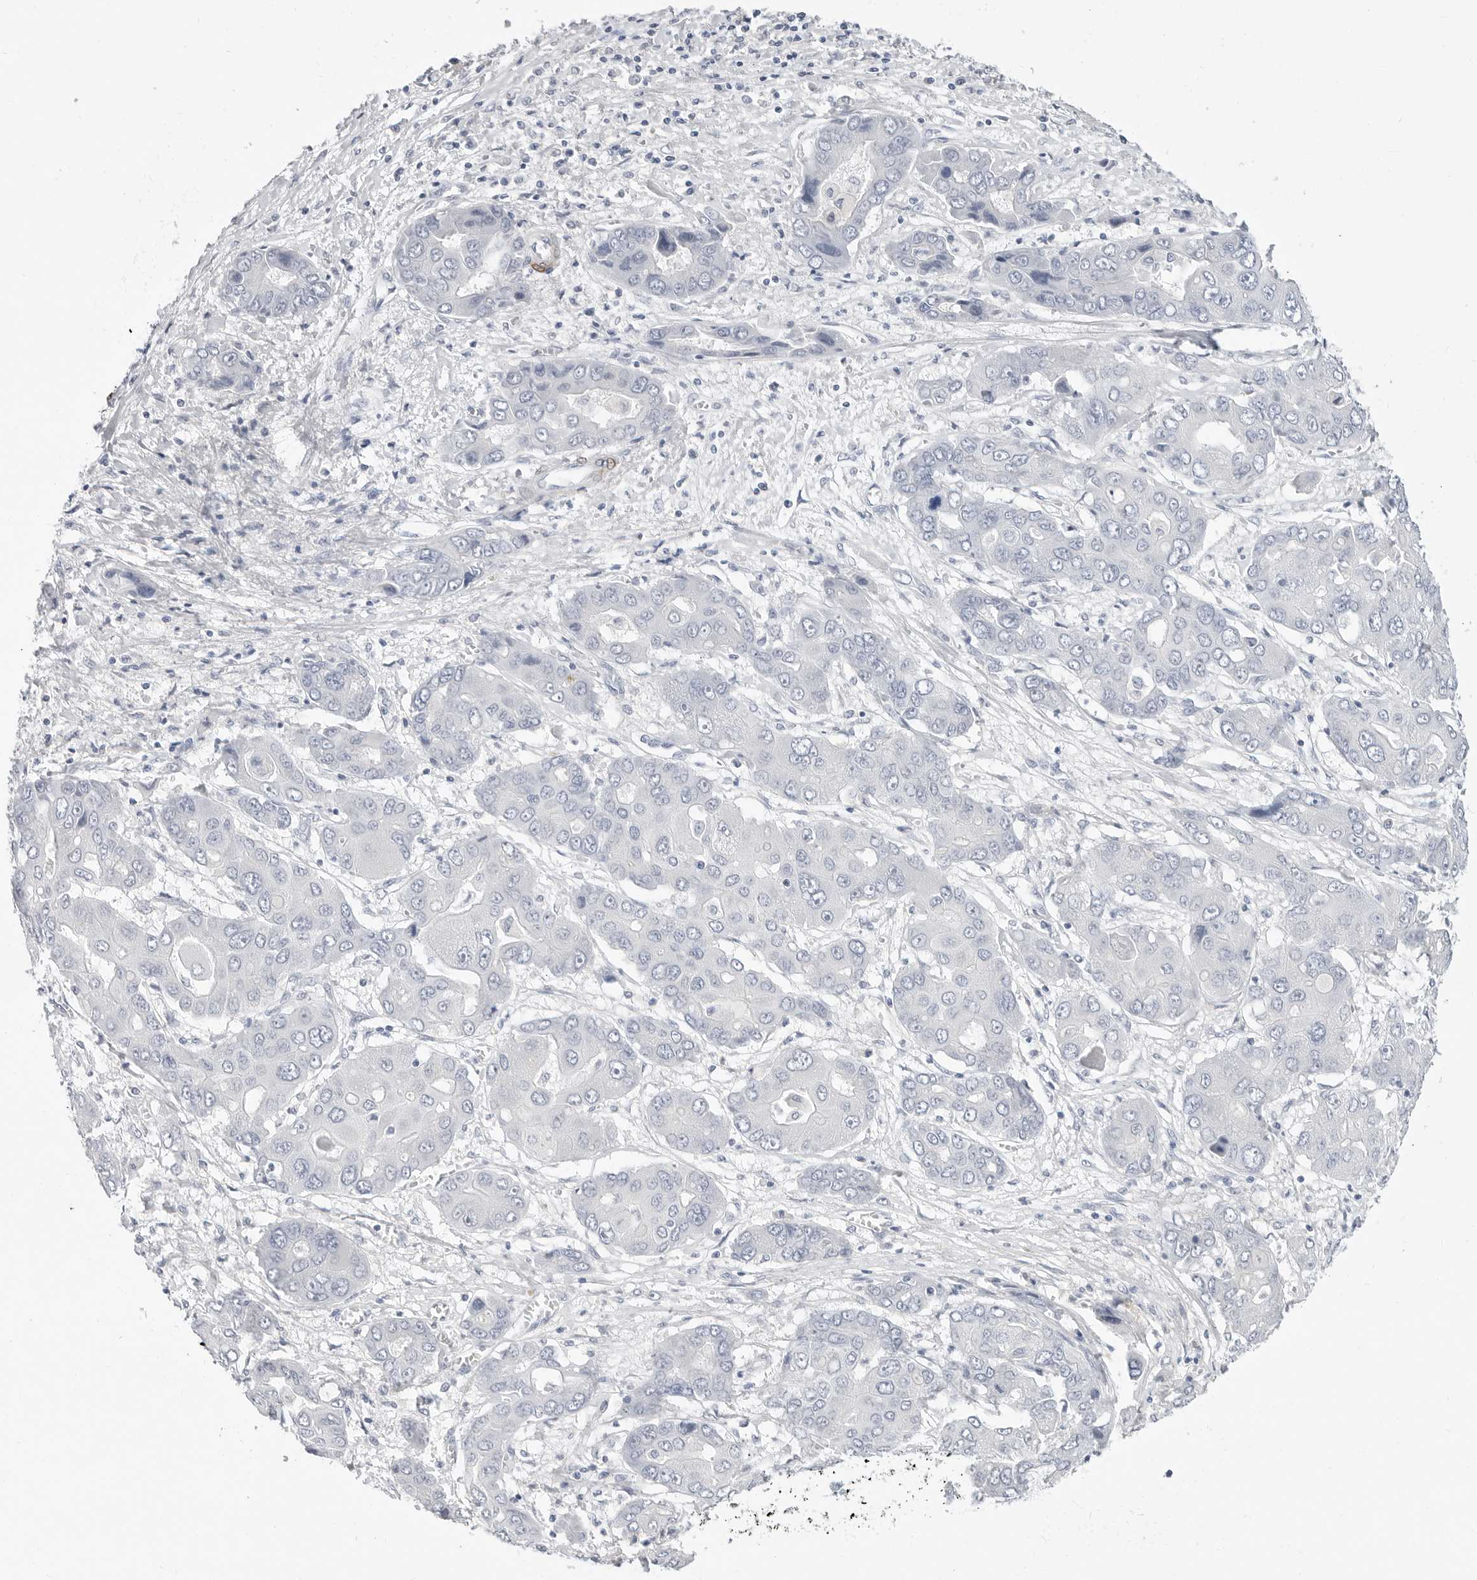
{"staining": {"intensity": "negative", "quantity": "none", "location": "none"}, "tissue": "liver cancer", "cell_type": "Tumor cells", "image_type": "cancer", "snomed": [{"axis": "morphology", "description": "Cholangiocarcinoma"}, {"axis": "topography", "description": "Liver"}], "caption": "The micrograph shows no significant staining in tumor cells of liver cholangiocarcinoma.", "gene": "PLN", "patient": {"sex": "male", "age": 67}}